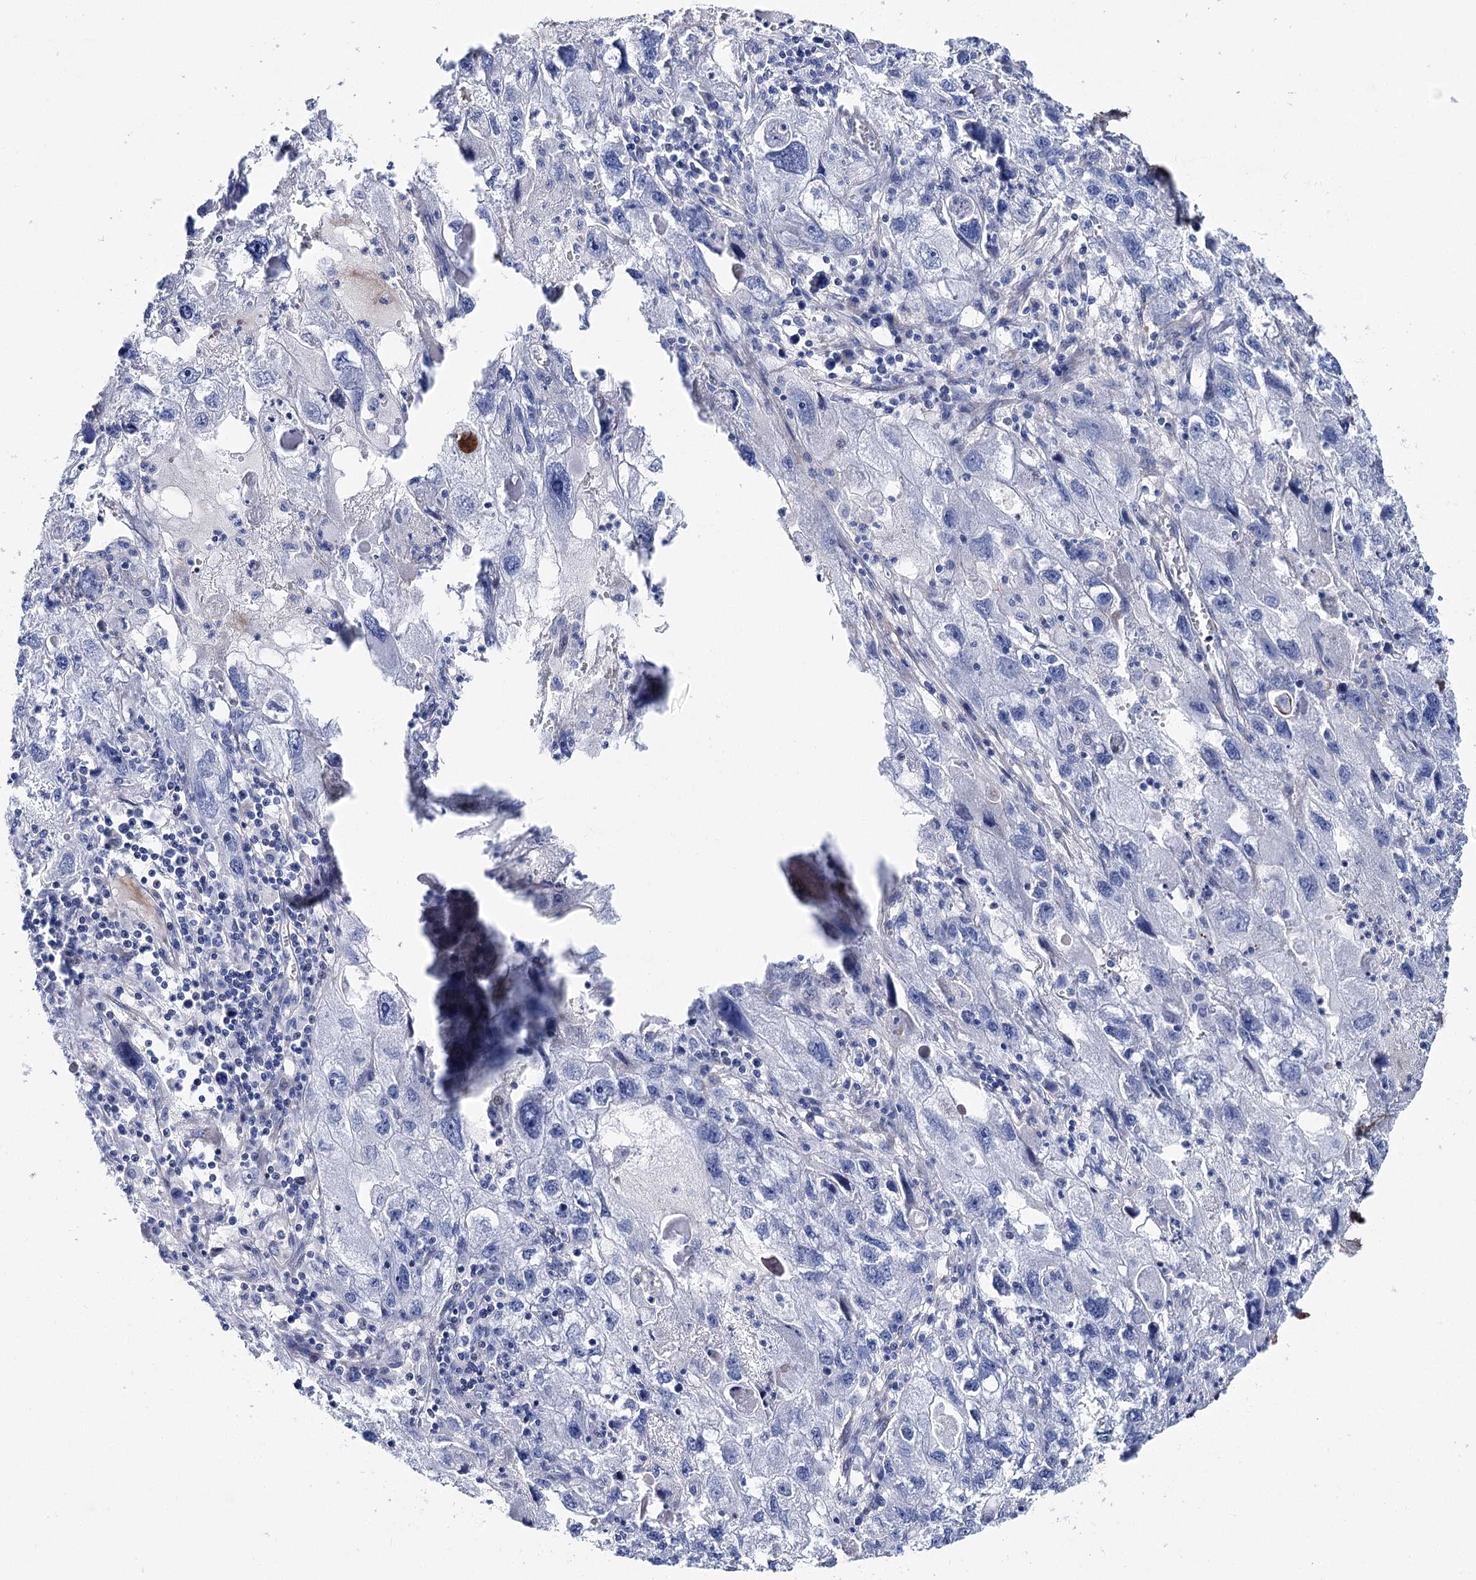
{"staining": {"intensity": "negative", "quantity": "none", "location": "none"}, "tissue": "endometrial cancer", "cell_type": "Tumor cells", "image_type": "cancer", "snomed": [{"axis": "morphology", "description": "Adenocarcinoma, NOS"}, {"axis": "topography", "description": "Endometrium"}], "caption": "A micrograph of human endometrial cancer (adenocarcinoma) is negative for staining in tumor cells.", "gene": "ANKRD23", "patient": {"sex": "female", "age": 49}}